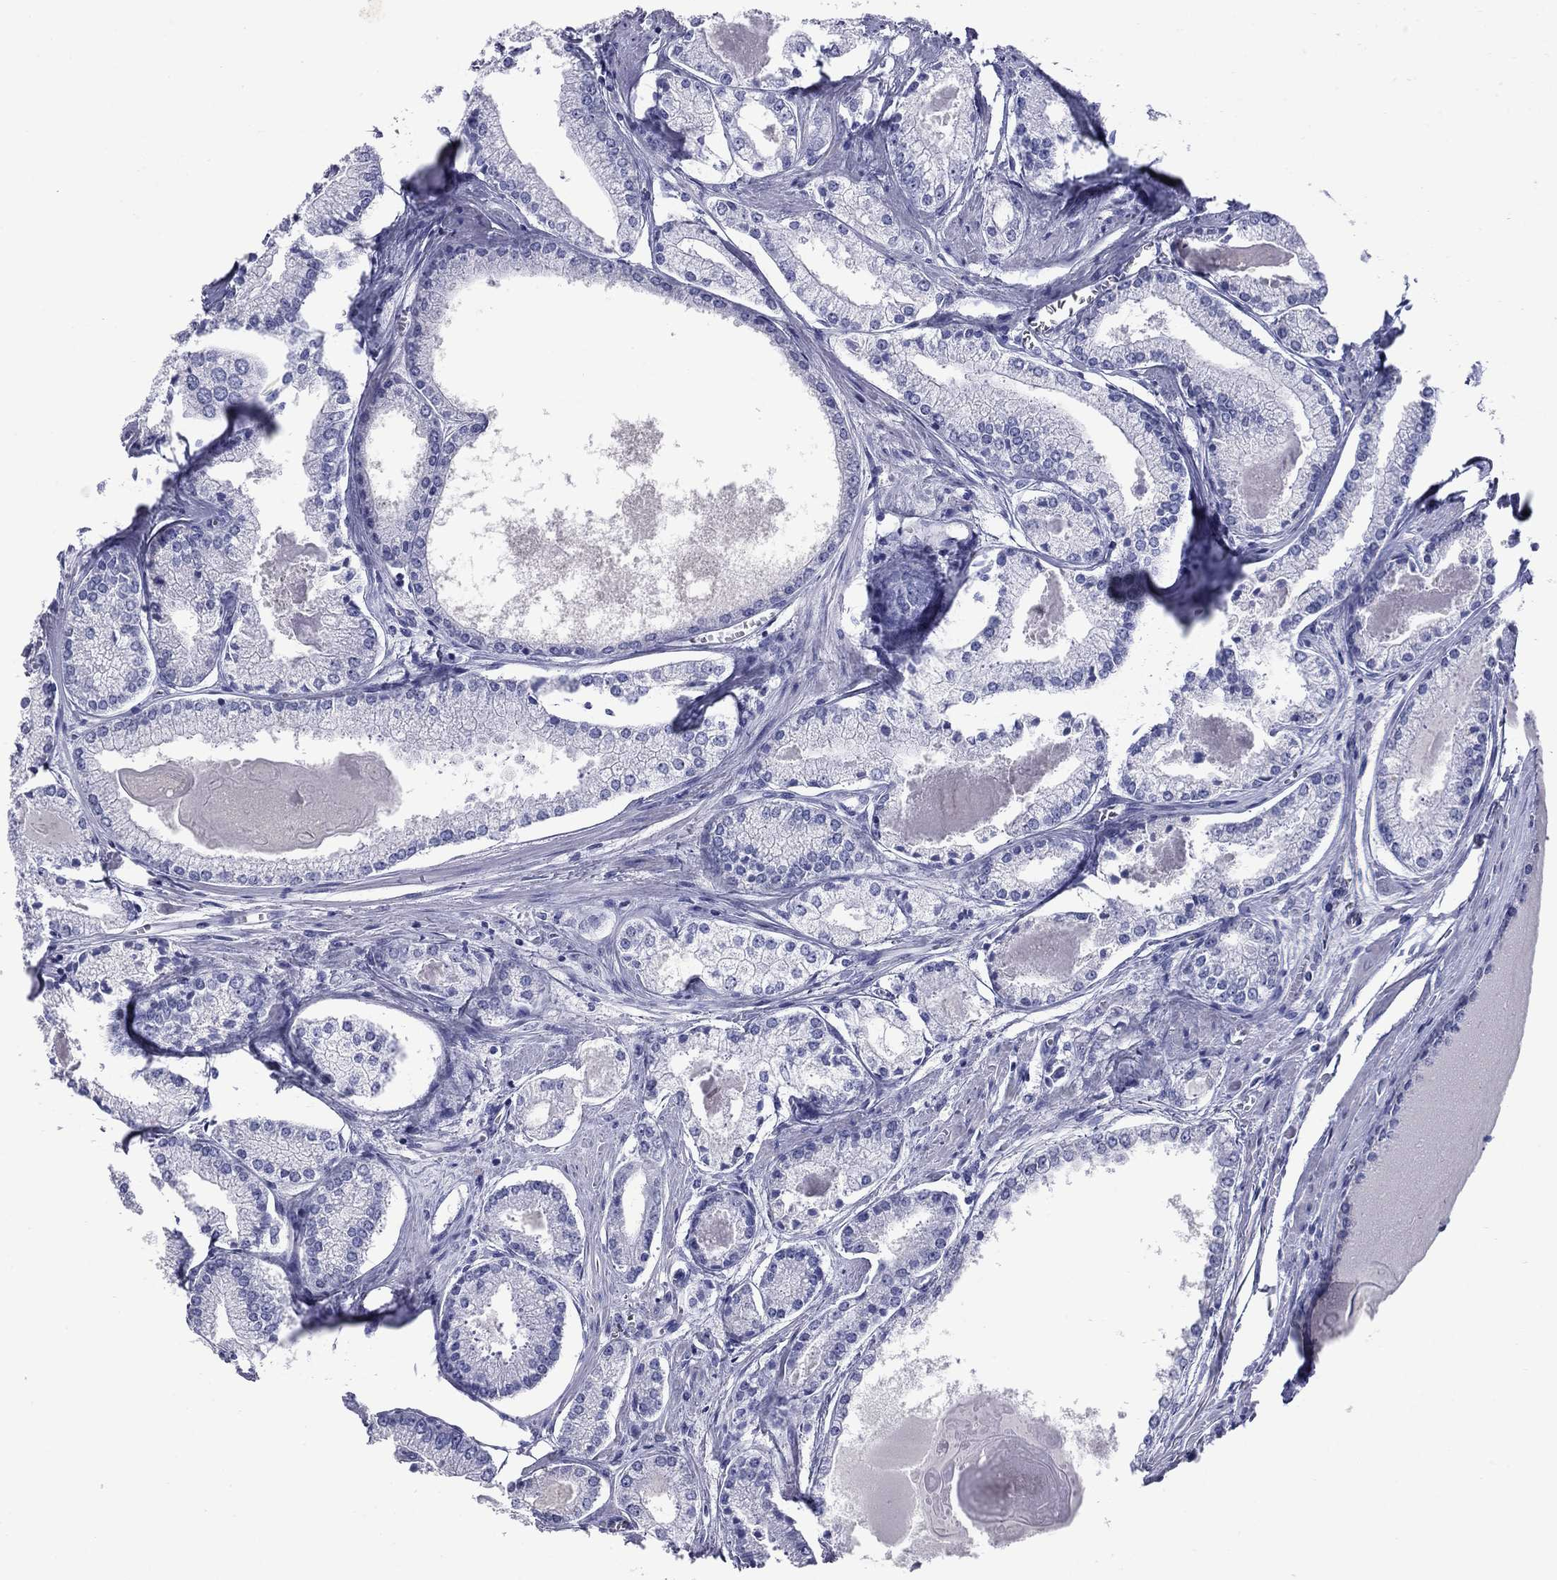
{"staining": {"intensity": "negative", "quantity": "none", "location": "none"}, "tissue": "prostate cancer", "cell_type": "Tumor cells", "image_type": "cancer", "snomed": [{"axis": "morphology", "description": "Adenocarcinoma, NOS"}, {"axis": "topography", "description": "Prostate"}], "caption": "Tumor cells show no significant protein positivity in adenocarcinoma (prostate).", "gene": "NPPA", "patient": {"sex": "male", "age": 72}}